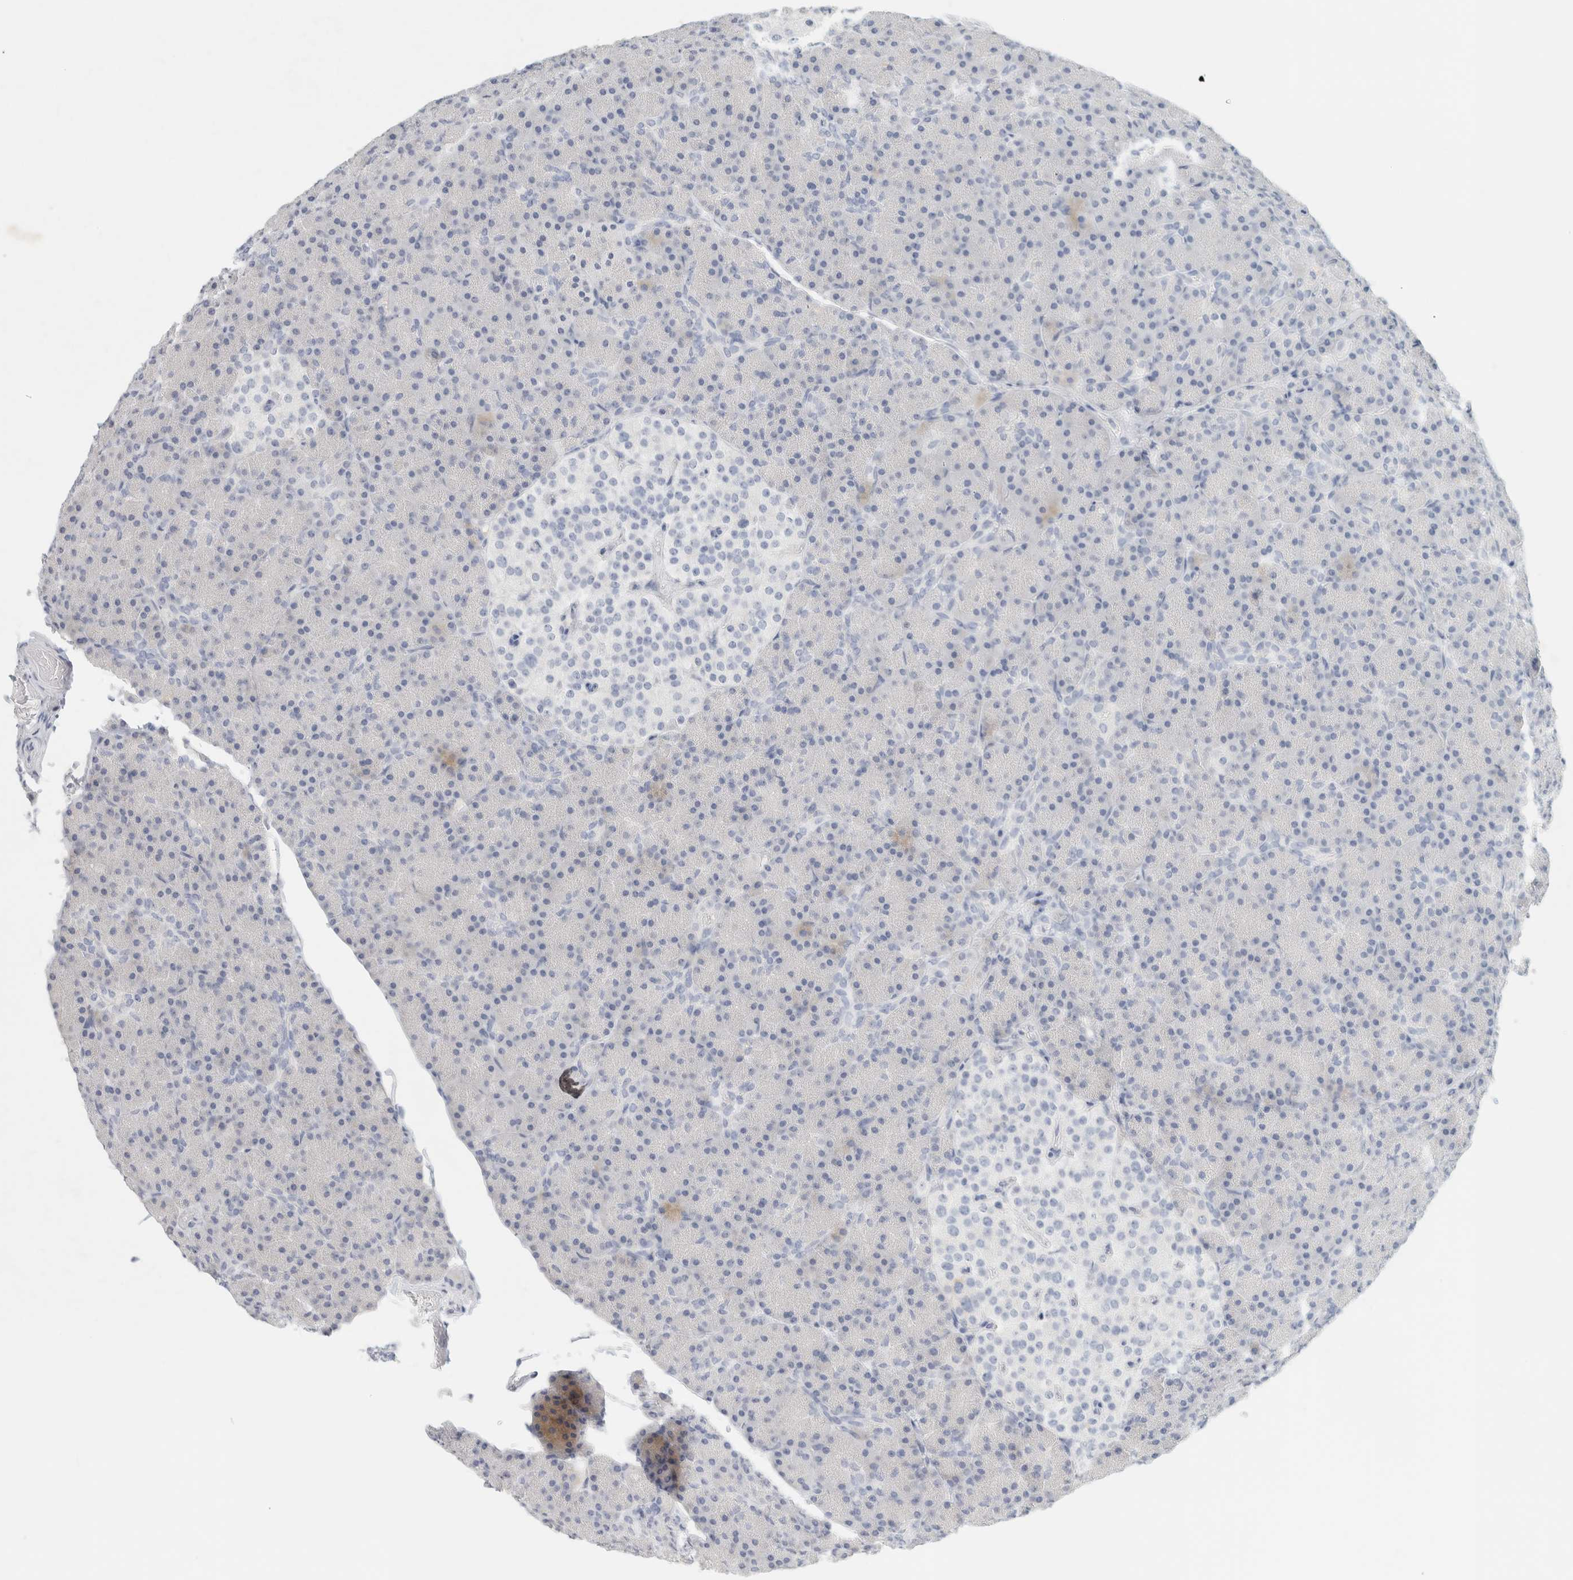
{"staining": {"intensity": "negative", "quantity": "none", "location": "none"}, "tissue": "pancreas", "cell_type": "Exocrine glandular cells", "image_type": "normal", "snomed": [{"axis": "morphology", "description": "Normal tissue, NOS"}, {"axis": "topography", "description": "Pancreas"}], "caption": "The photomicrograph exhibits no significant staining in exocrine glandular cells of pancreas. (Brightfield microscopy of DAB (3,3'-diaminobenzidine) IHC at high magnification).", "gene": "NEFM", "patient": {"sex": "female", "age": 43}}